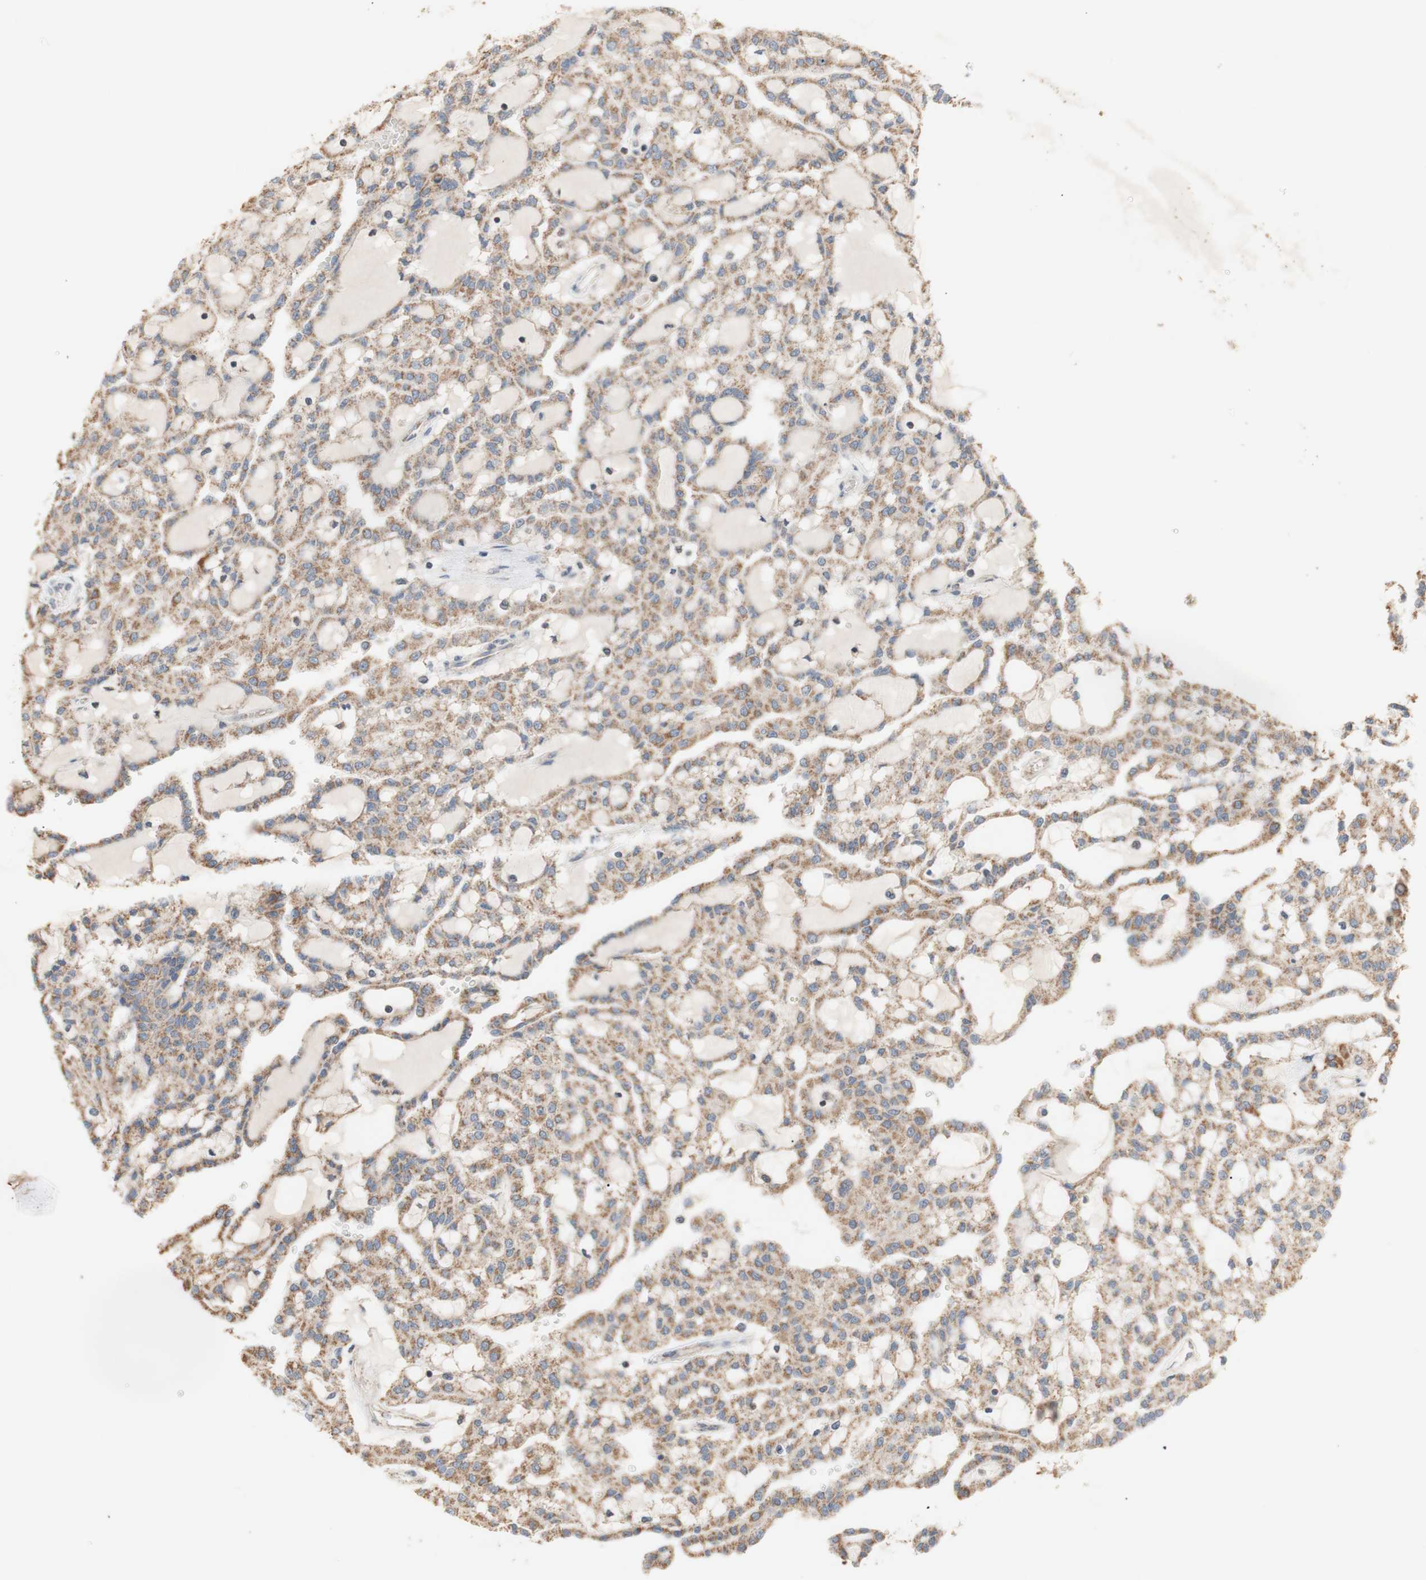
{"staining": {"intensity": "moderate", "quantity": ">75%", "location": "cytoplasmic/membranous"}, "tissue": "renal cancer", "cell_type": "Tumor cells", "image_type": "cancer", "snomed": [{"axis": "morphology", "description": "Adenocarcinoma, NOS"}, {"axis": "topography", "description": "Kidney"}], "caption": "Immunohistochemistry (DAB) staining of adenocarcinoma (renal) demonstrates moderate cytoplasmic/membranous protein staining in approximately >75% of tumor cells. (Brightfield microscopy of DAB IHC at high magnification).", "gene": "PTGIS", "patient": {"sex": "male", "age": 63}}